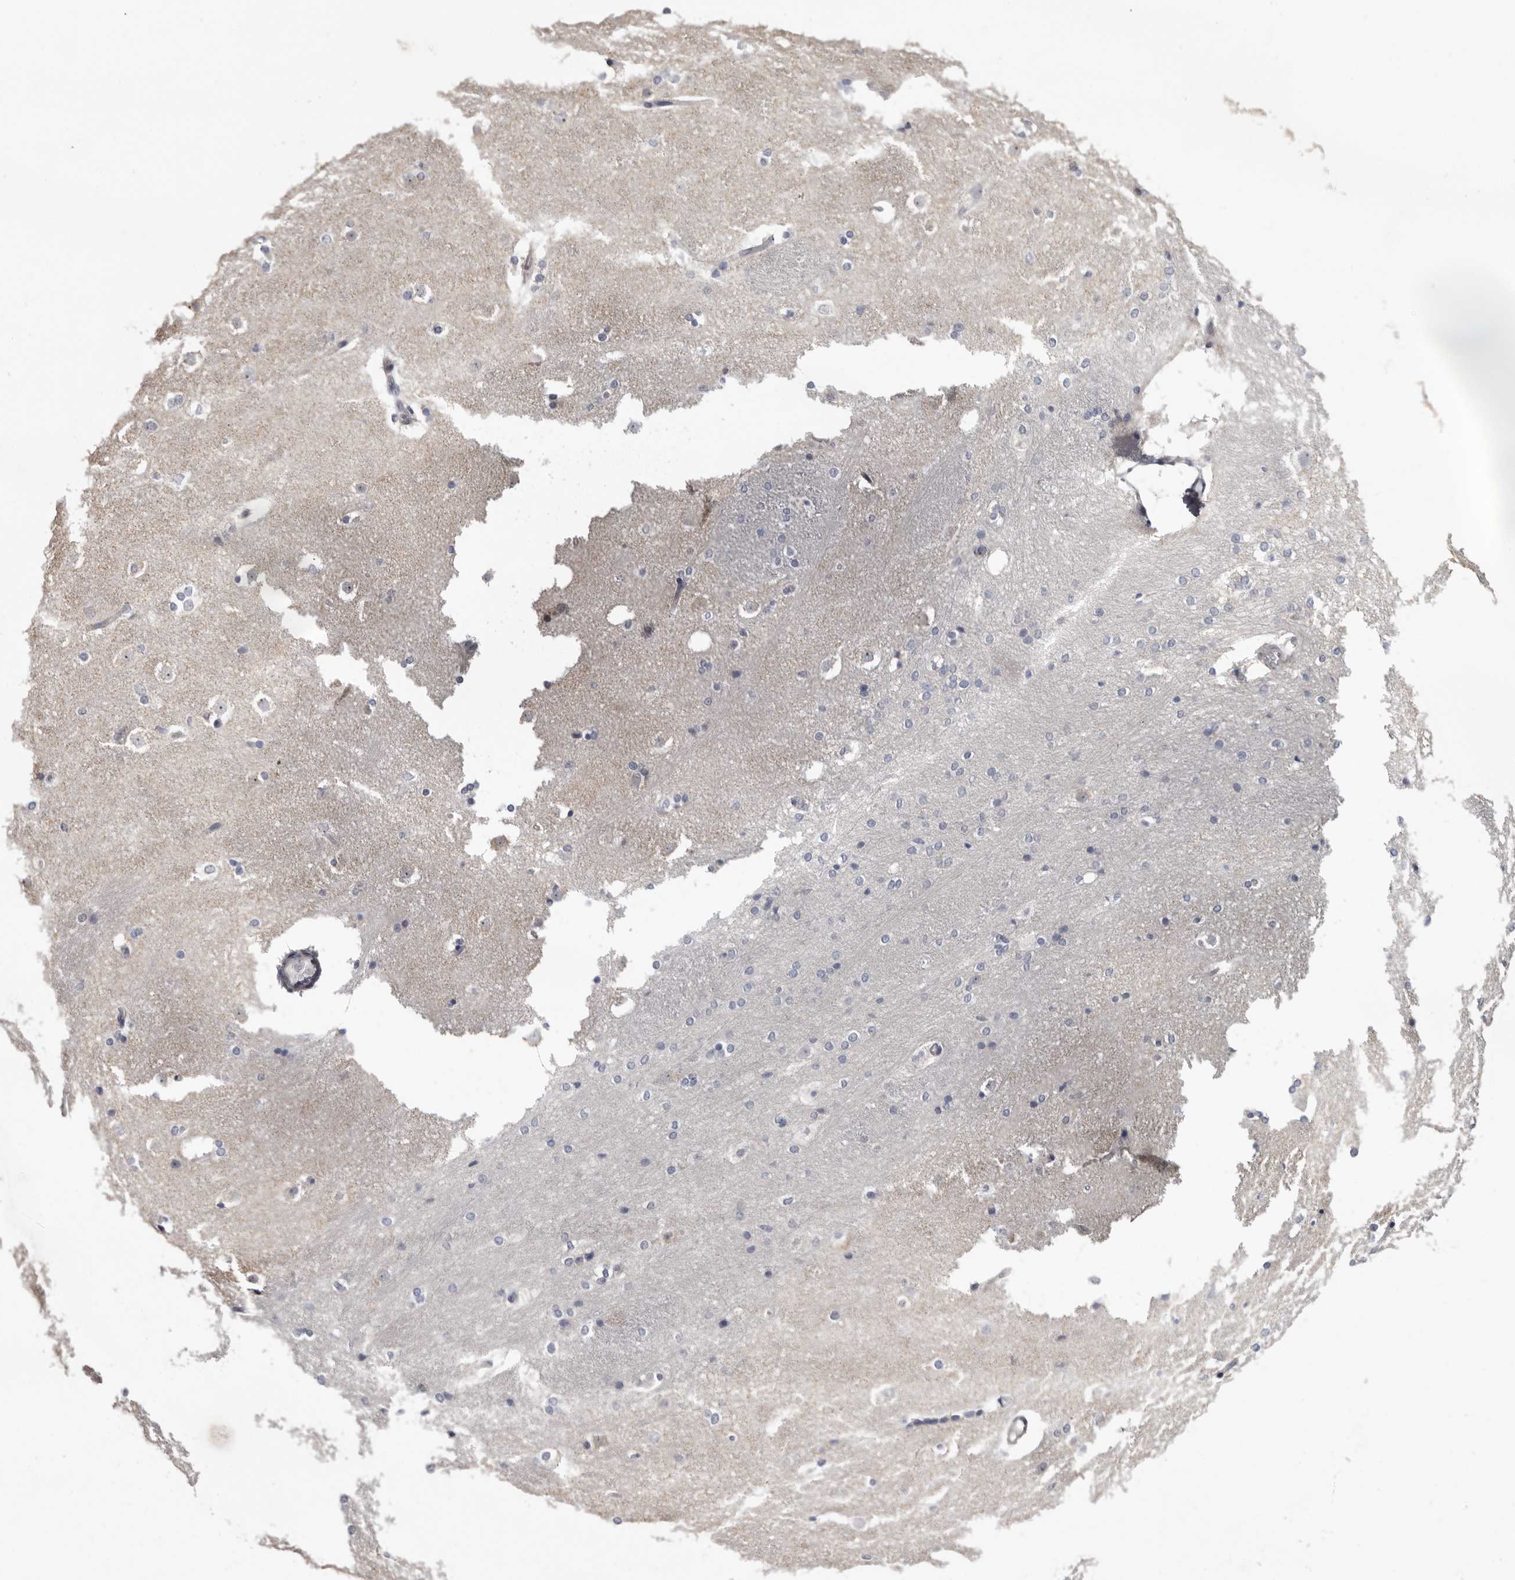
{"staining": {"intensity": "negative", "quantity": "none", "location": "none"}, "tissue": "caudate", "cell_type": "Glial cells", "image_type": "normal", "snomed": [{"axis": "morphology", "description": "Normal tissue, NOS"}, {"axis": "topography", "description": "Lateral ventricle wall"}], "caption": "This is a micrograph of immunohistochemistry staining of benign caudate, which shows no staining in glial cells.", "gene": "CASQ1", "patient": {"sex": "female", "age": 19}}